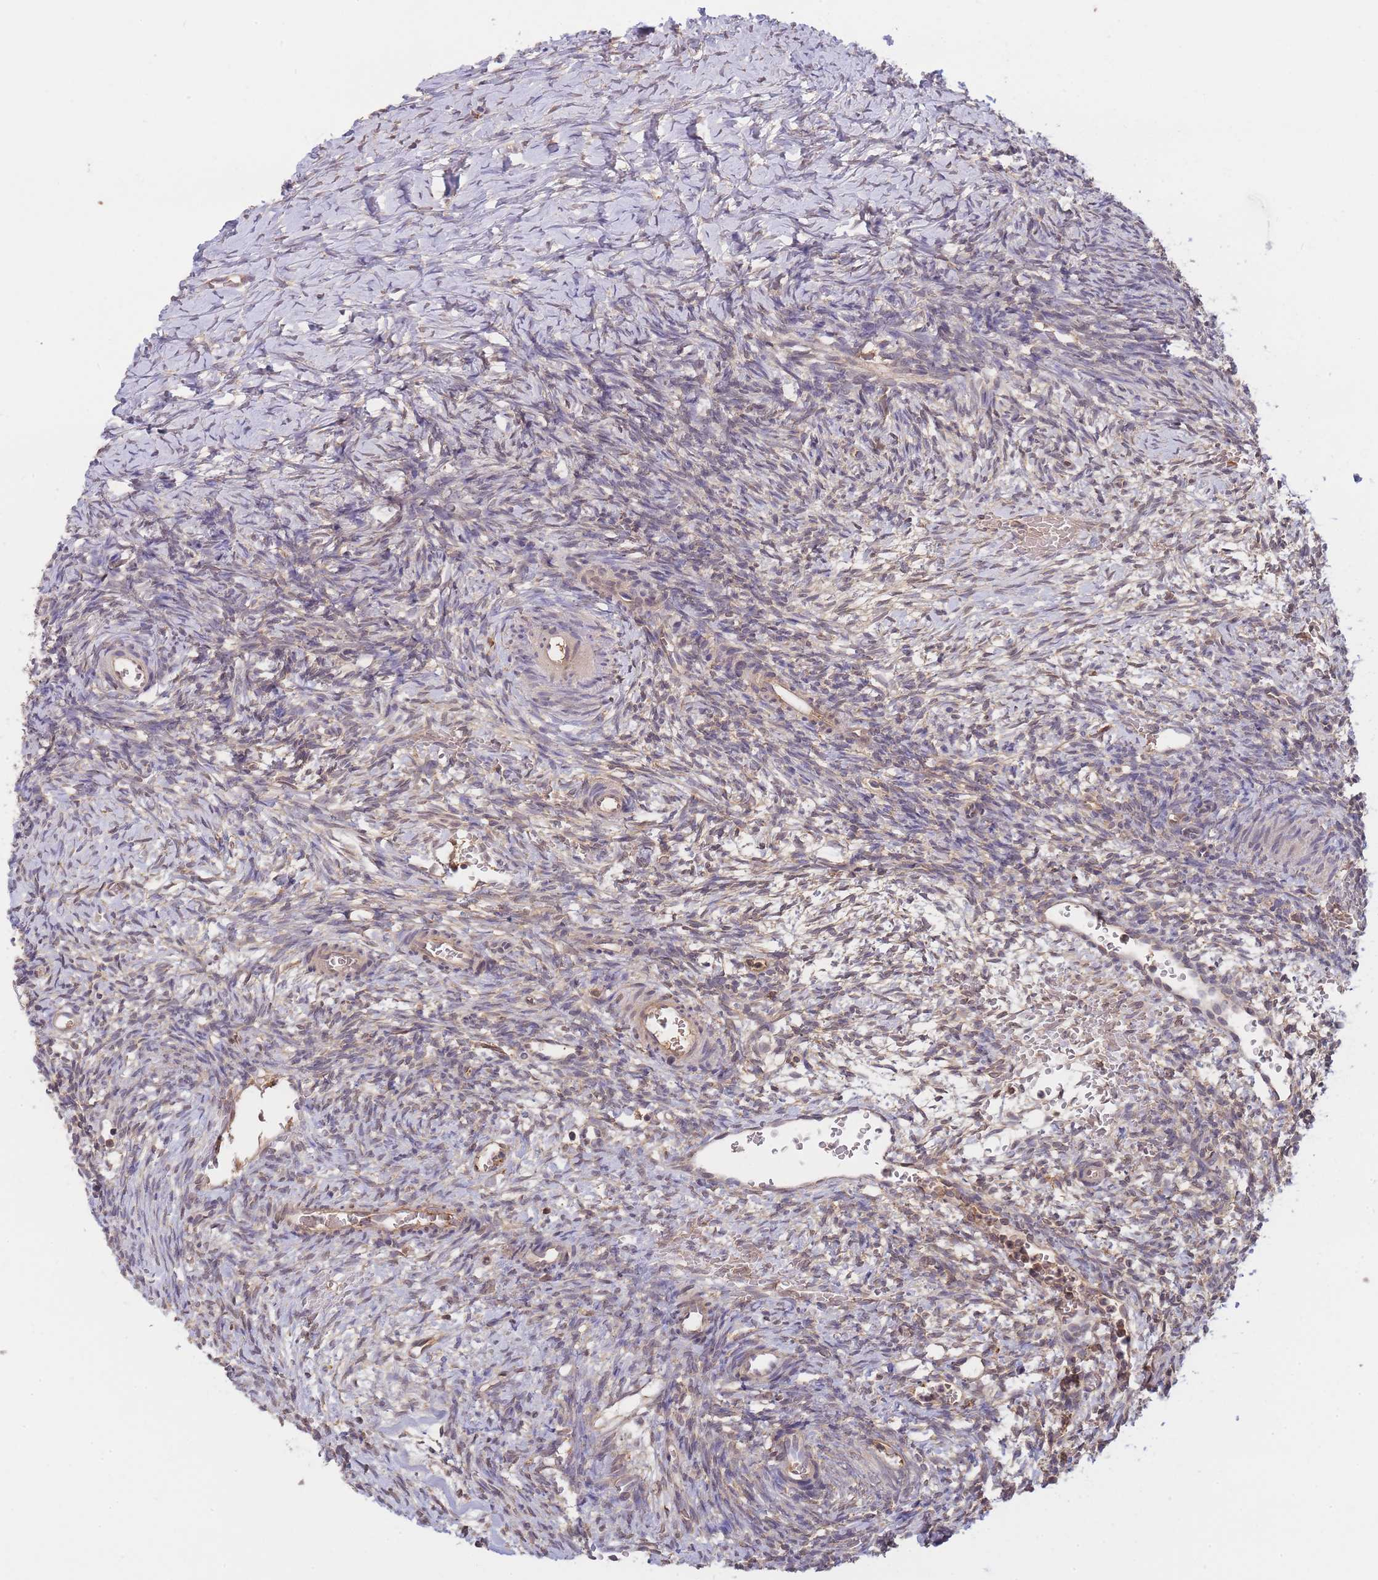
{"staining": {"intensity": "moderate", "quantity": "<25%", "location": "cytoplasmic/membranous"}, "tissue": "ovary", "cell_type": "Ovarian stroma cells", "image_type": "normal", "snomed": [{"axis": "morphology", "description": "Normal tissue, NOS"}, {"axis": "topography", "description": "Ovary"}], "caption": "A brown stain shows moderate cytoplasmic/membranous positivity of a protein in ovarian stroma cells of benign human ovary. (DAB (3,3'-diaminobenzidine) IHC, brown staining for protein, blue staining for nuclei).", "gene": "PIP4P1", "patient": {"sex": "female", "age": 39}}